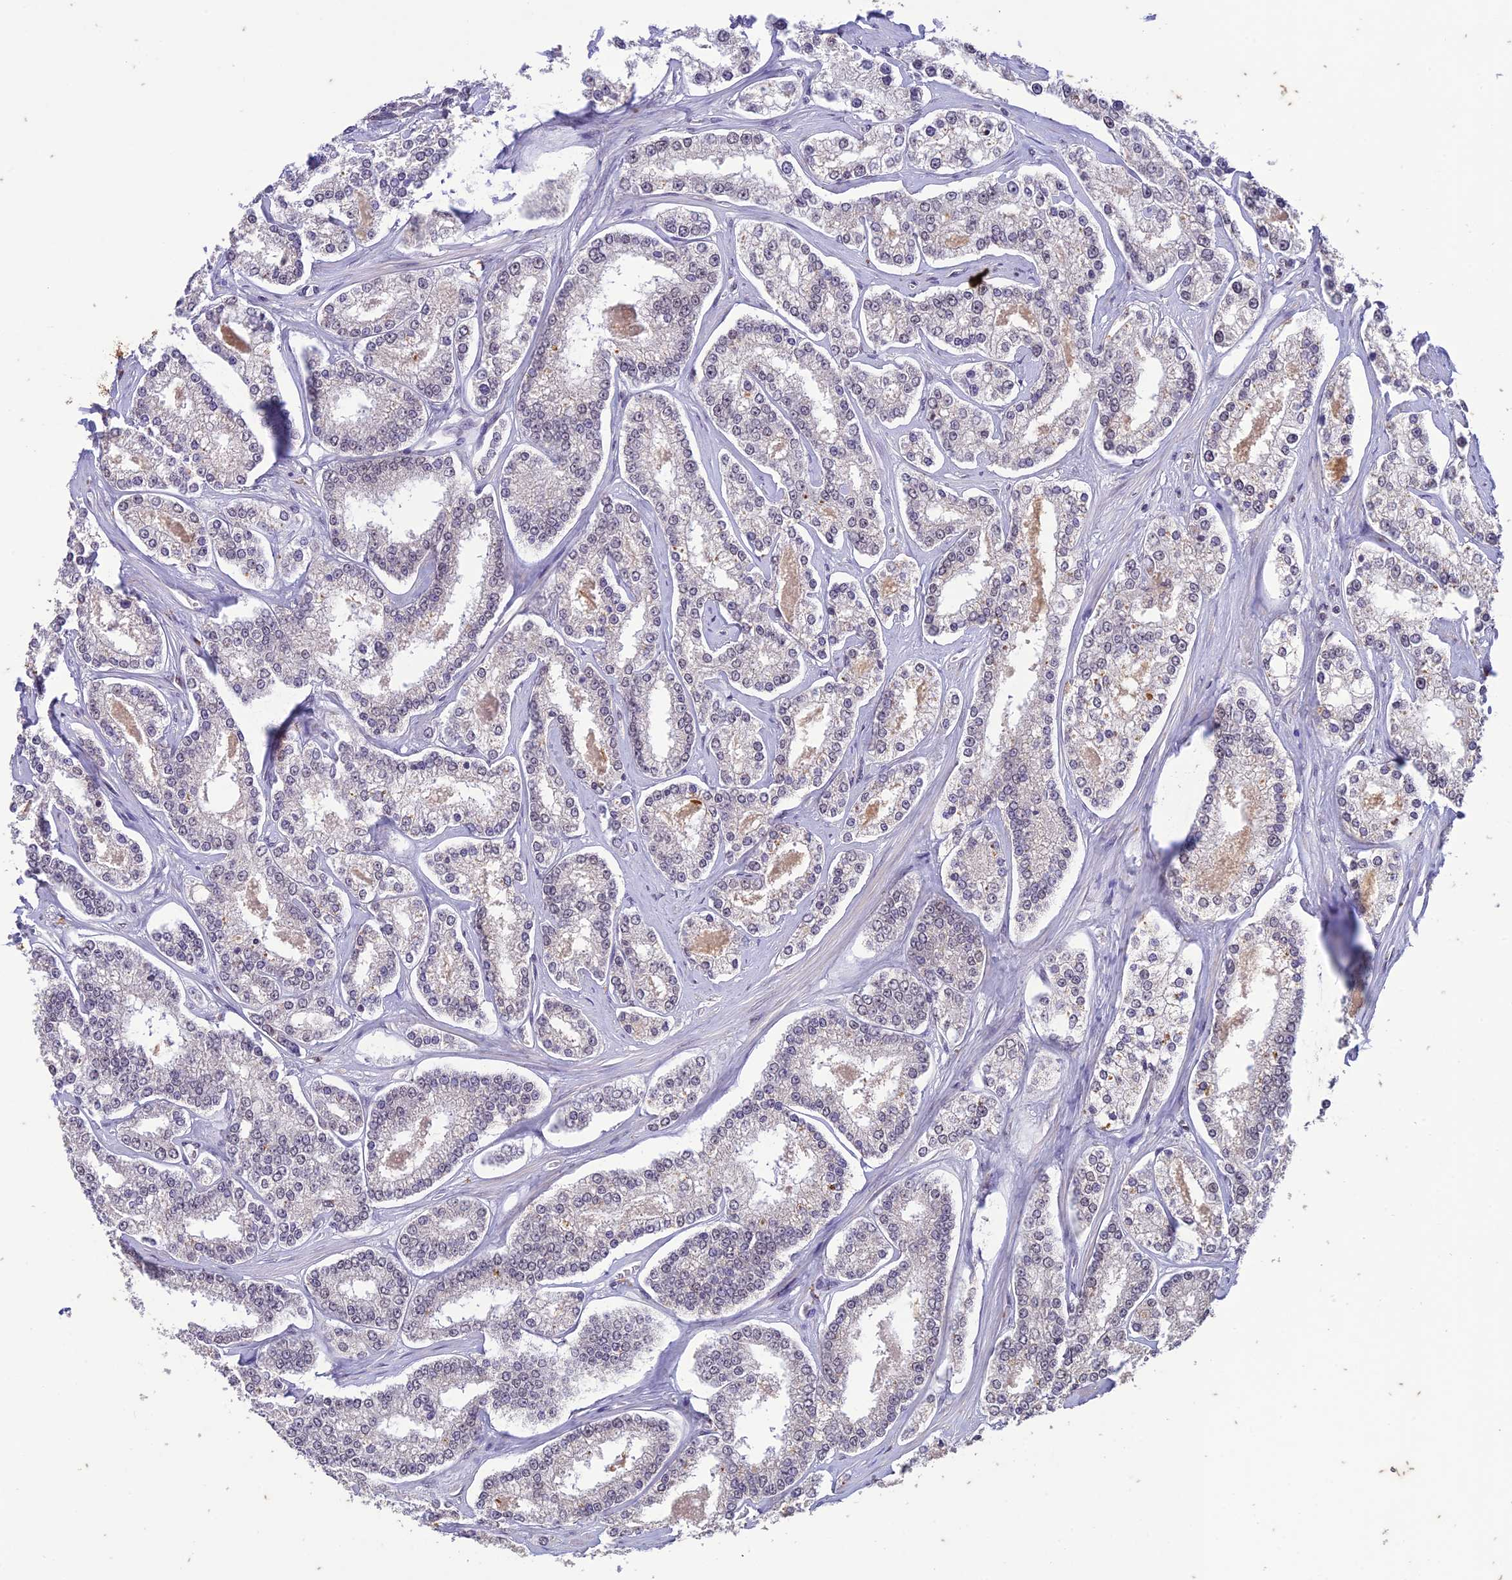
{"staining": {"intensity": "negative", "quantity": "none", "location": "none"}, "tissue": "prostate cancer", "cell_type": "Tumor cells", "image_type": "cancer", "snomed": [{"axis": "morphology", "description": "Normal tissue, NOS"}, {"axis": "morphology", "description": "Adenocarcinoma, High grade"}, {"axis": "topography", "description": "Prostate"}], "caption": "Immunohistochemistry (IHC) of adenocarcinoma (high-grade) (prostate) exhibits no positivity in tumor cells. (Brightfield microscopy of DAB (3,3'-diaminobenzidine) immunohistochemistry at high magnification).", "gene": "POP4", "patient": {"sex": "male", "age": 83}}